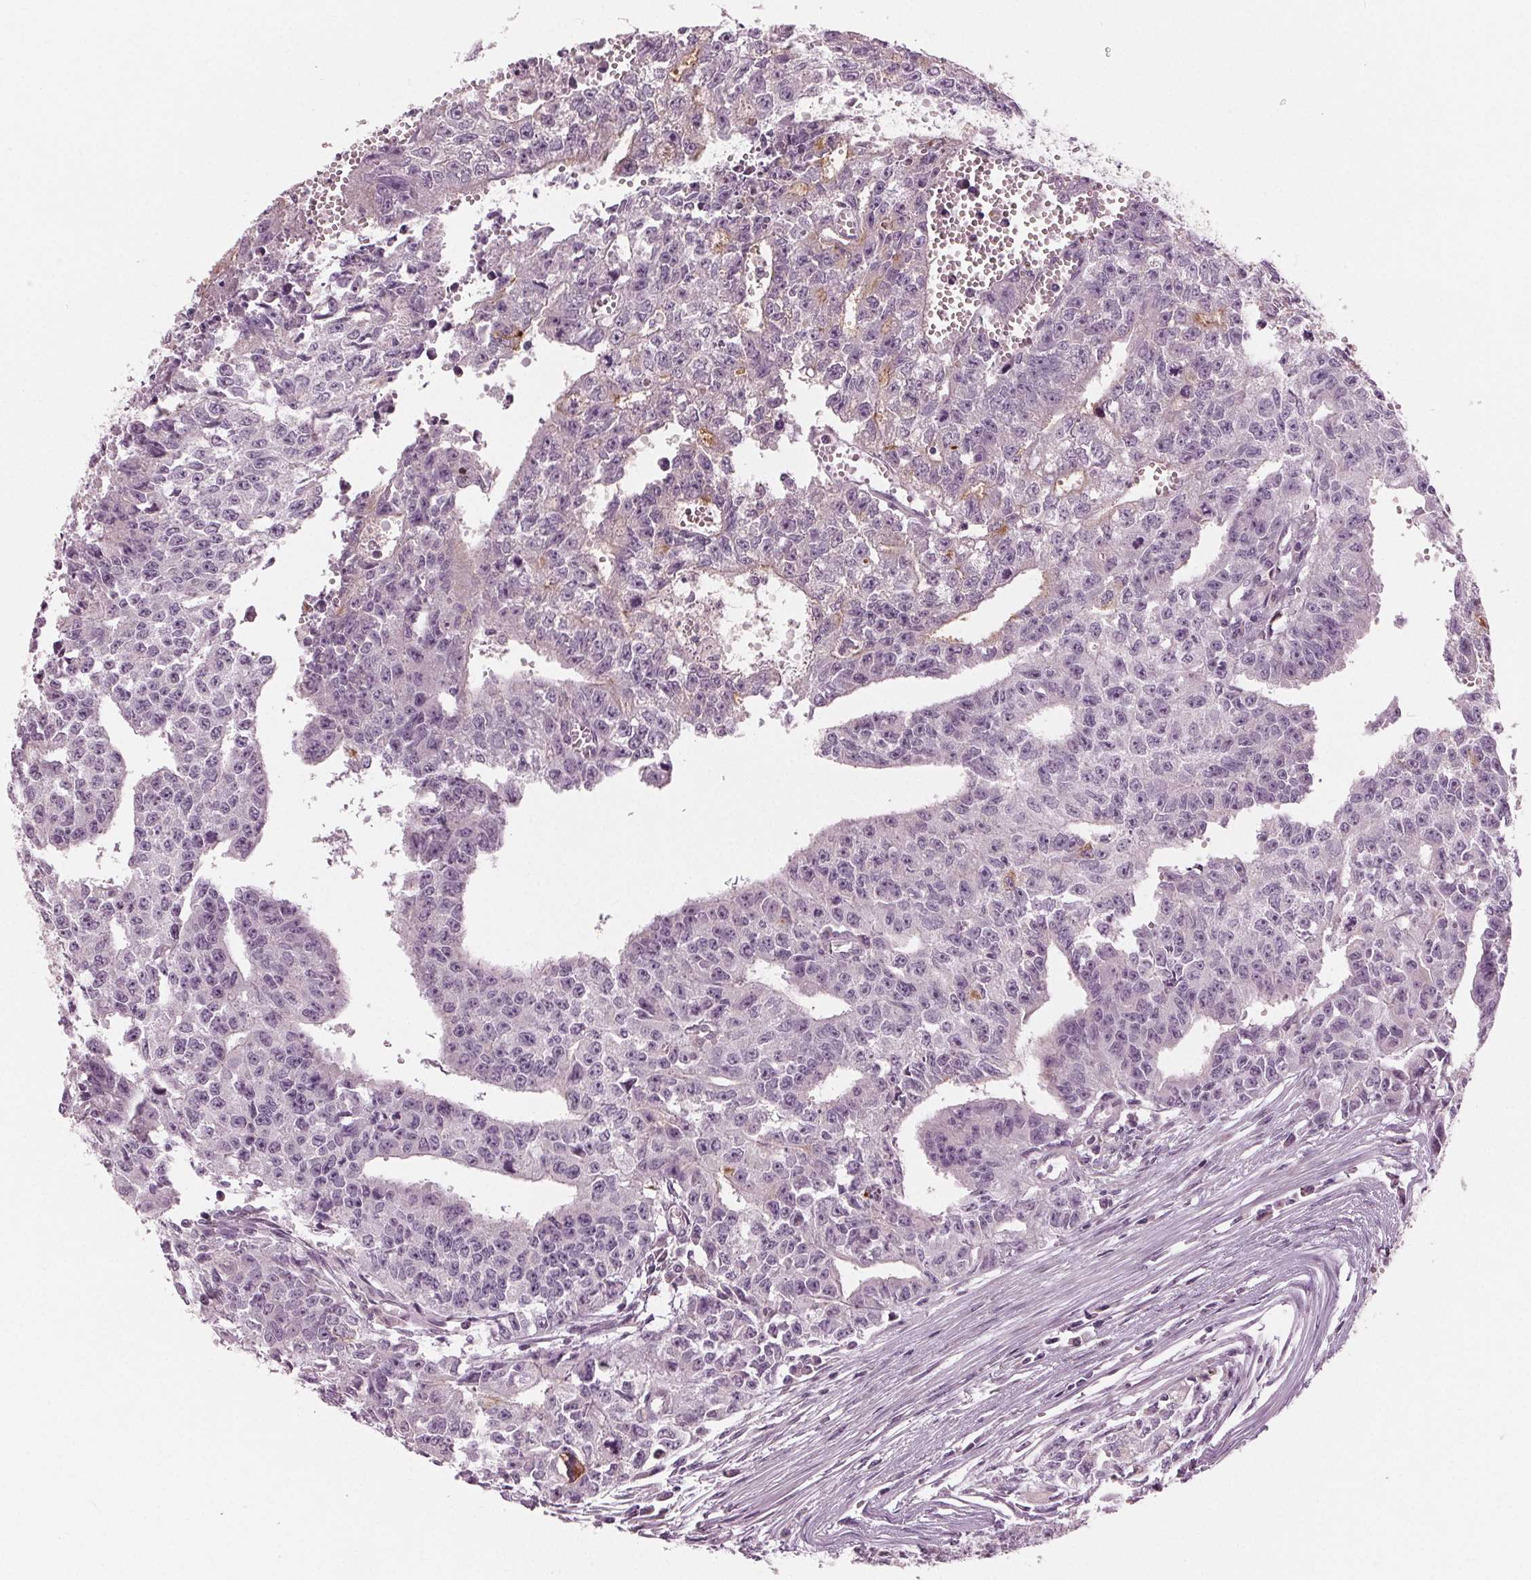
{"staining": {"intensity": "negative", "quantity": "none", "location": "none"}, "tissue": "testis cancer", "cell_type": "Tumor cells", "image_type": "cancer", "snomed": [{"axis": "morphology", "description": "Carcinoma, Embryonal, NOS"}, {"axis": "morphology", "description": "Teratoma, malignant, NOS"}, {"axis": "topography", "description": "Testis"}], "caption": "Tumor cells are negative for protein expression in human testis malignant teratoma.", "gene": "PRAP1", "patient": {"sex": "male", "age": 24}}